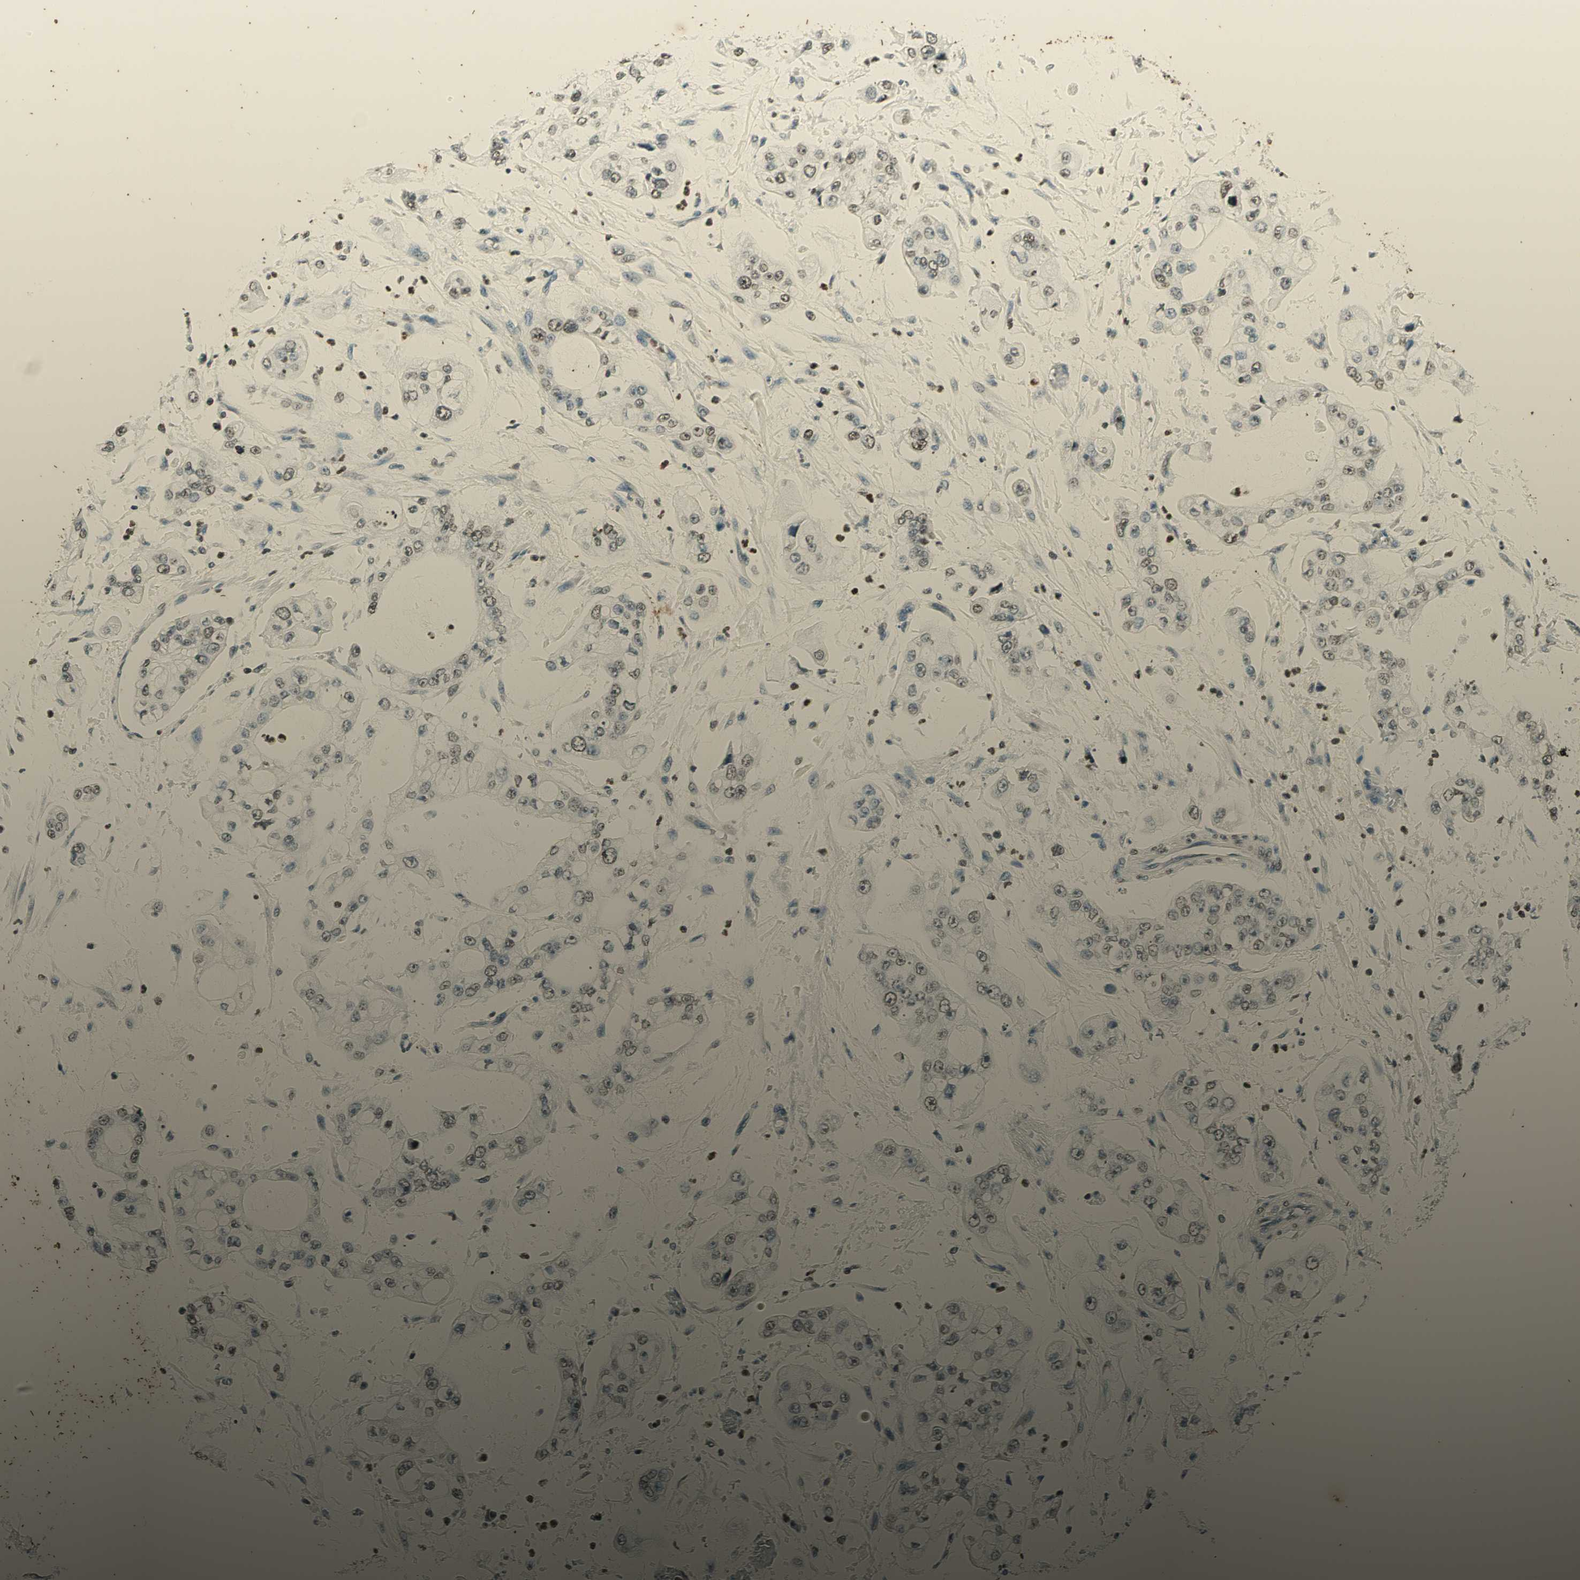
{"staining": {"intensity": "weak", "quantity": "25%-75%", "location": "nuclear"}, "tissue": "stomach cancer", "cell_type": "Tumor cells", "image_type": "cancer", "snomed": [{"axis": "morphology", "description": "Adenocarcinoma, NOS"}, {"axis": "topography", "description": "Stomach"}], "caption": "Weak nuclear protein expression is appreciated in about 25%-75% of tumor cells in stomach adenocarcinoma. (DAB (3,3'-diaminobenzidine) IHC with brightfield microscopy, high magnification).", "gene": "MSH2", "patient": {"sex": "male", "age": 76}}